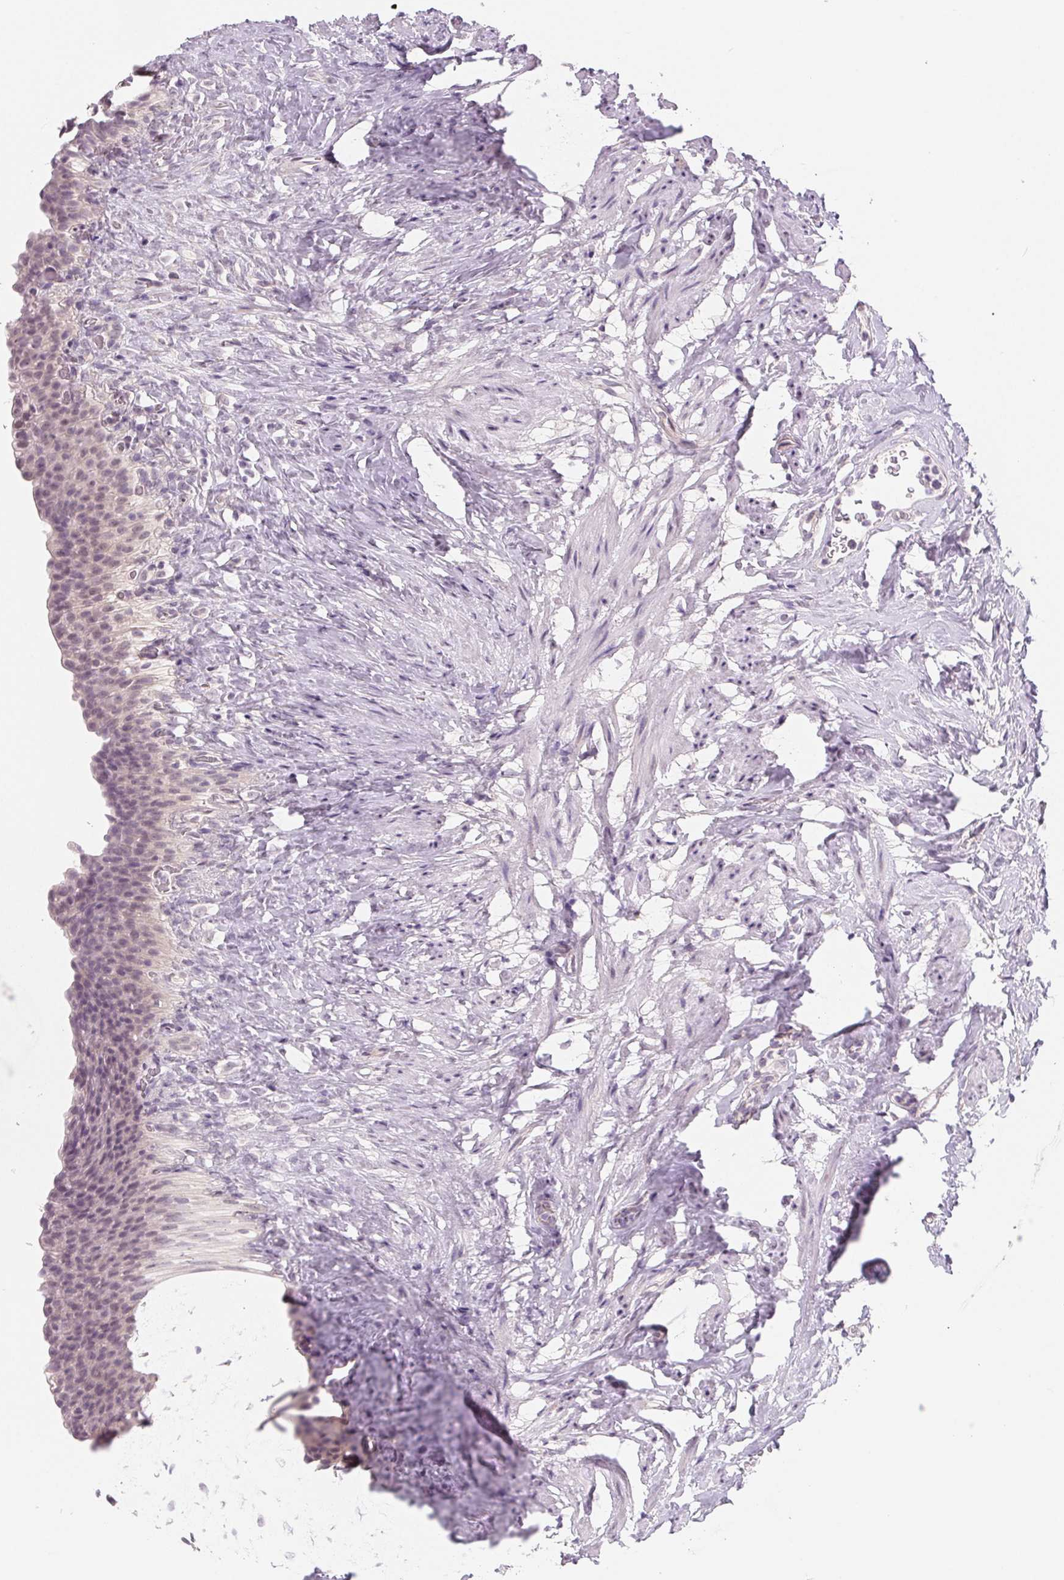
{"staining": {"intensity": "negative", "quantity": "none", "location": "none"}, "tissue": "urinary bladder", "cell_type": "Urothelial cells", "image_type": "normal", "snomed": [{"axis": "morphology", "description": "Normal tissue, NOS"}, {"axis": "topography", "description": "Urinary bladder"}, {"axis": "topography", "description": "Prostate"}], "caption": "Immunohistochemistry (IHC) image of unremarkable human urinary bladder stained for a protein (brown), which reveals no staining in urothelial cells.", "gene": "CFC1B", "patient": {"sex": "male", "age": 76}}